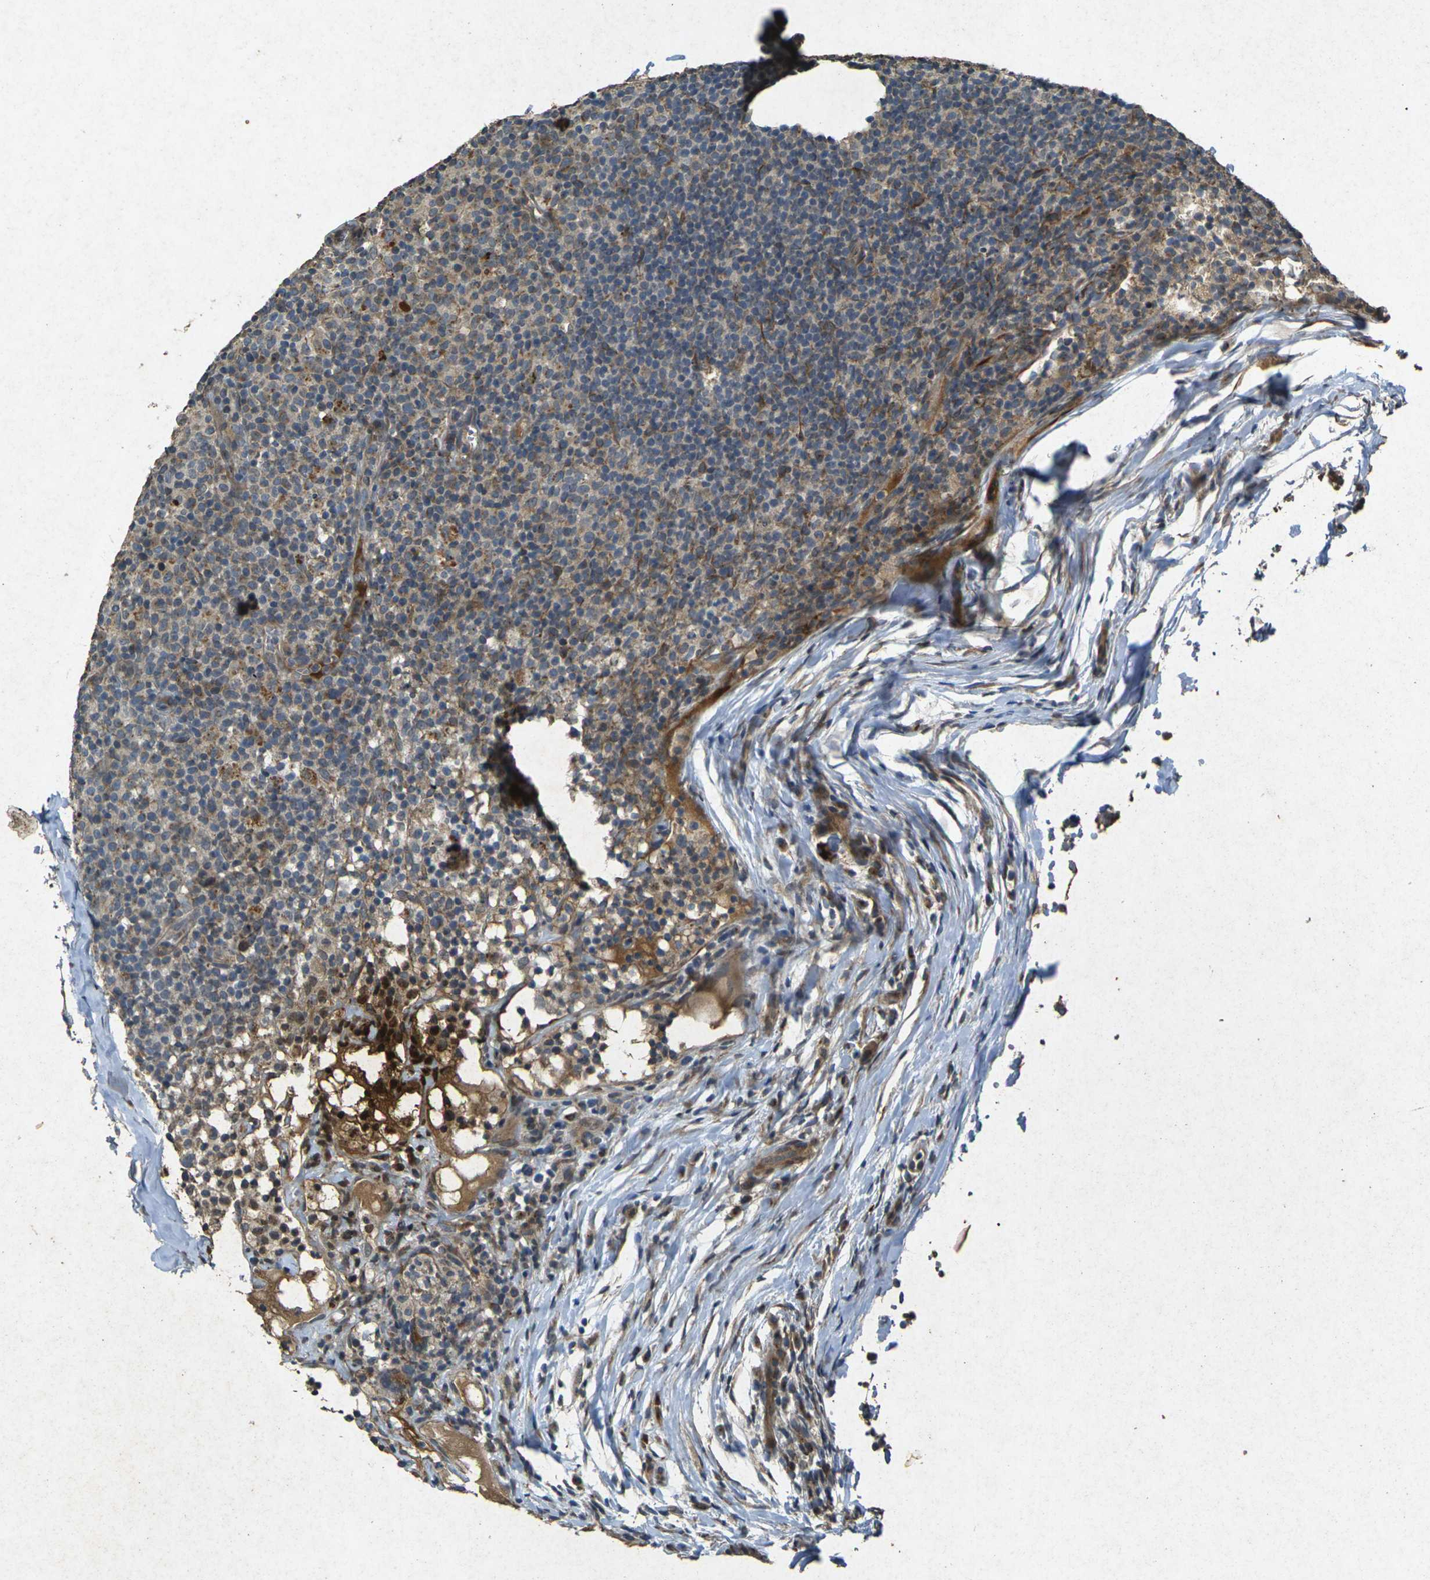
{"staining": {"intensity": "moderate", "quantity": "25%-75%", "location": "cytoplasmic/membranous"}, "tissue": "lymph node", "cell_type": "Germinal center cells", "image_type": "normal", "snomed": [{"axis": "morphology", "description": "Normal tissue, NOS"}, {"axis": "morphology", "description": "Inflammation, NOS"}, {"axis": "topography", "description": "Lymph node"}], "caption": "Immunohistochemical staining of unremarkable lymph node reveals 25%-75% levels of moderate cytoplasmic/membranous protein expression in approximately 25%-75% of germinal center cells. (Brightfield microscopy of DAB IHC at high magnification).", "gene": "RGMA", "patient": {"sex": "male", "age": 55}}